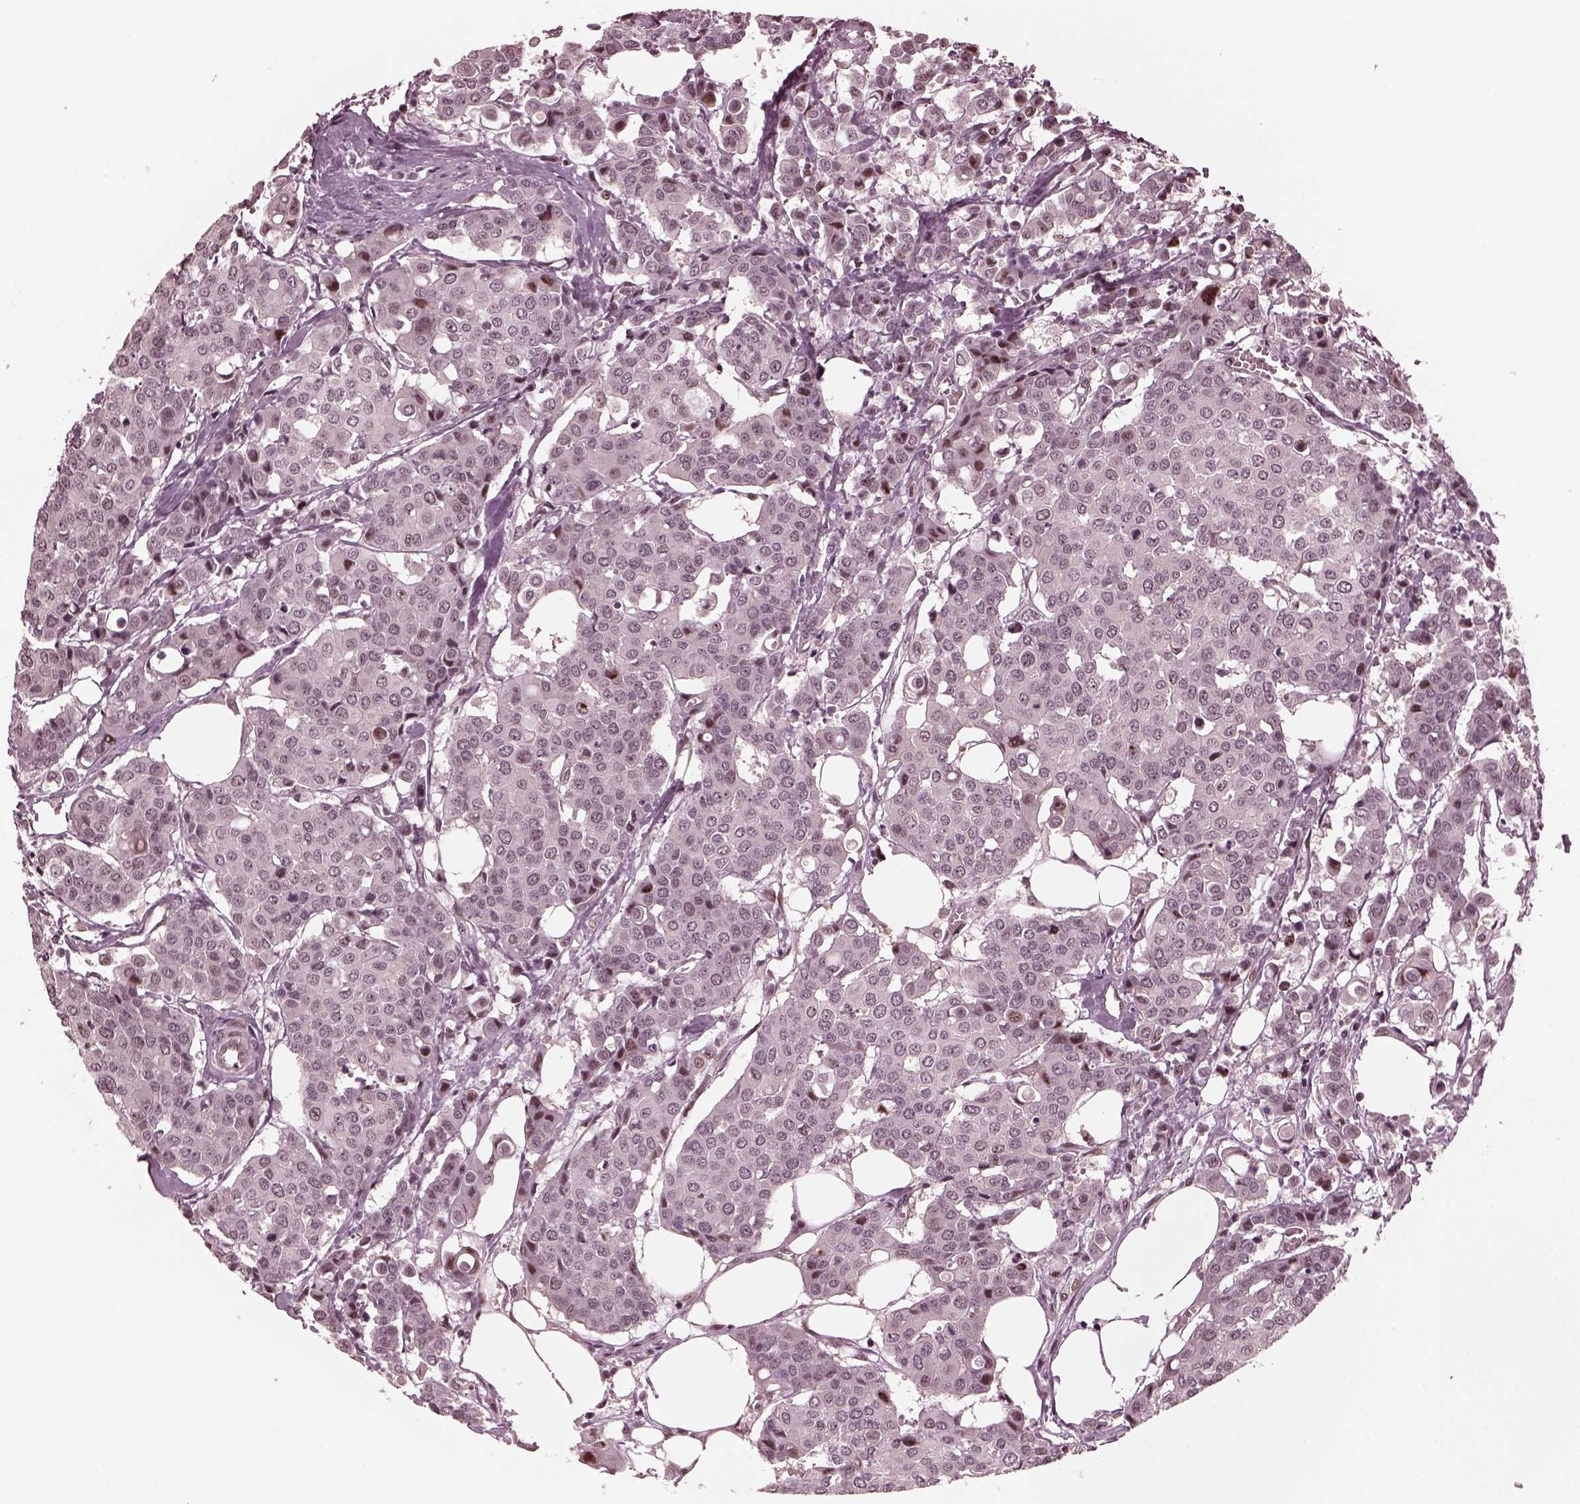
{"staining": {"intensity": "moderate", "quantity": "<25%", "location": "nuclear"}, "tissue": "carcinoid", "cell_type": "Tumor cells", "image_type": "cancer", "snomed": [{"axis": "morphology", "description": "Carcinoid, malignant, NOS"}, {"axis": "topography", "description": "Colon"}], "caption": "Protein analysis of carcinoid tissue shows moderate nuclear expression in approximately <25% of tumor cells.", "gene": "TRIB3", "patient": {"sex": "male", "age": 81}}